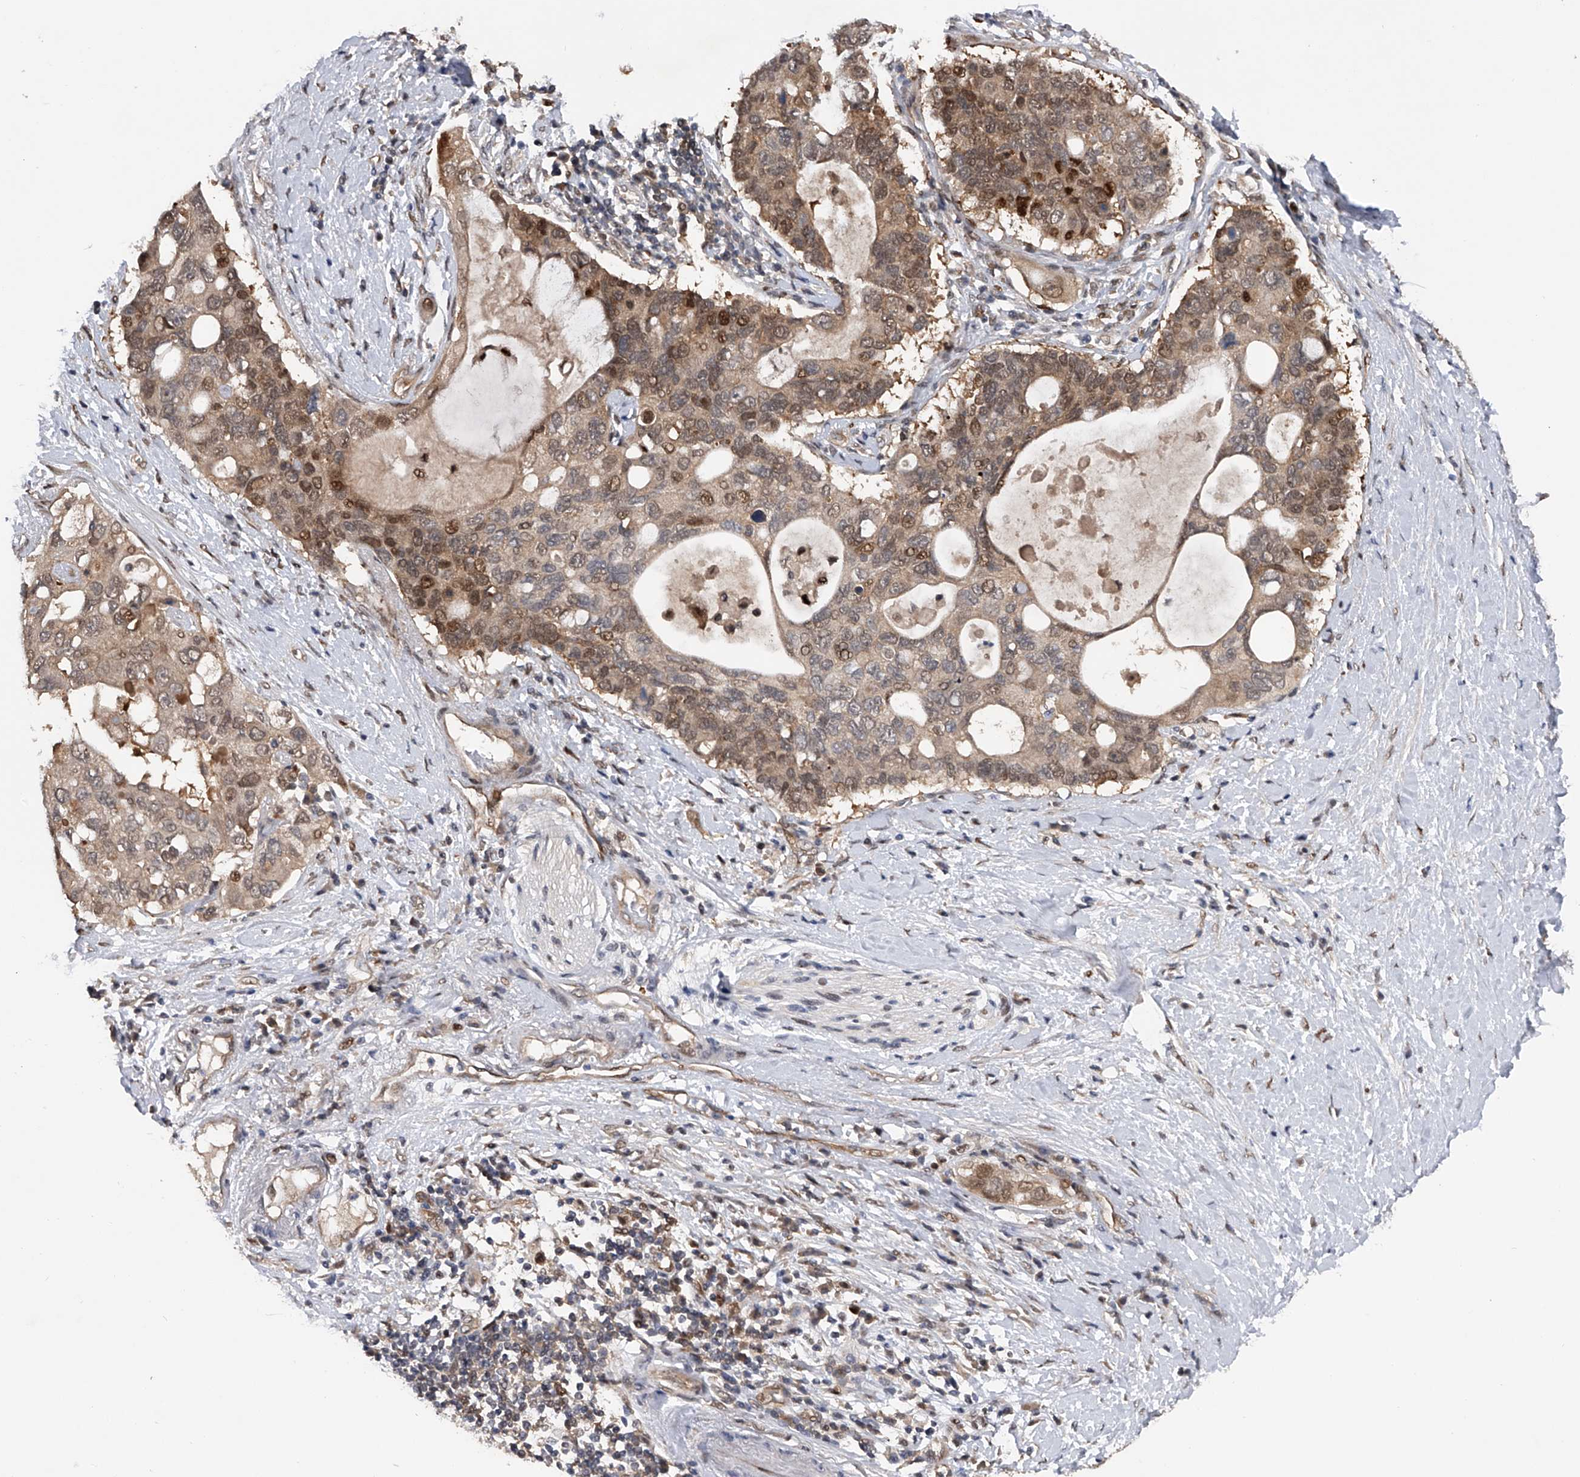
{"staining": {"intensity": "moderate", "quantity": "<25%", "location": "nuclear"}, "tissue": "pancreatic cancer", "cell_type": "Tumor cells", "image_type": "cancer", "snomed": [{"axis": "morphology", "description": "Adenocarcinoma, NOS"}, {"axis": "topography", "description": "Pancreas"}], "caption": "Protein expression analysis of pancreatic cancer shows moderate nuclear expression in approximately <25% of tumor cells.", "gene": "RWDD2A", "patient": {"sex": "female", "age": 56}}